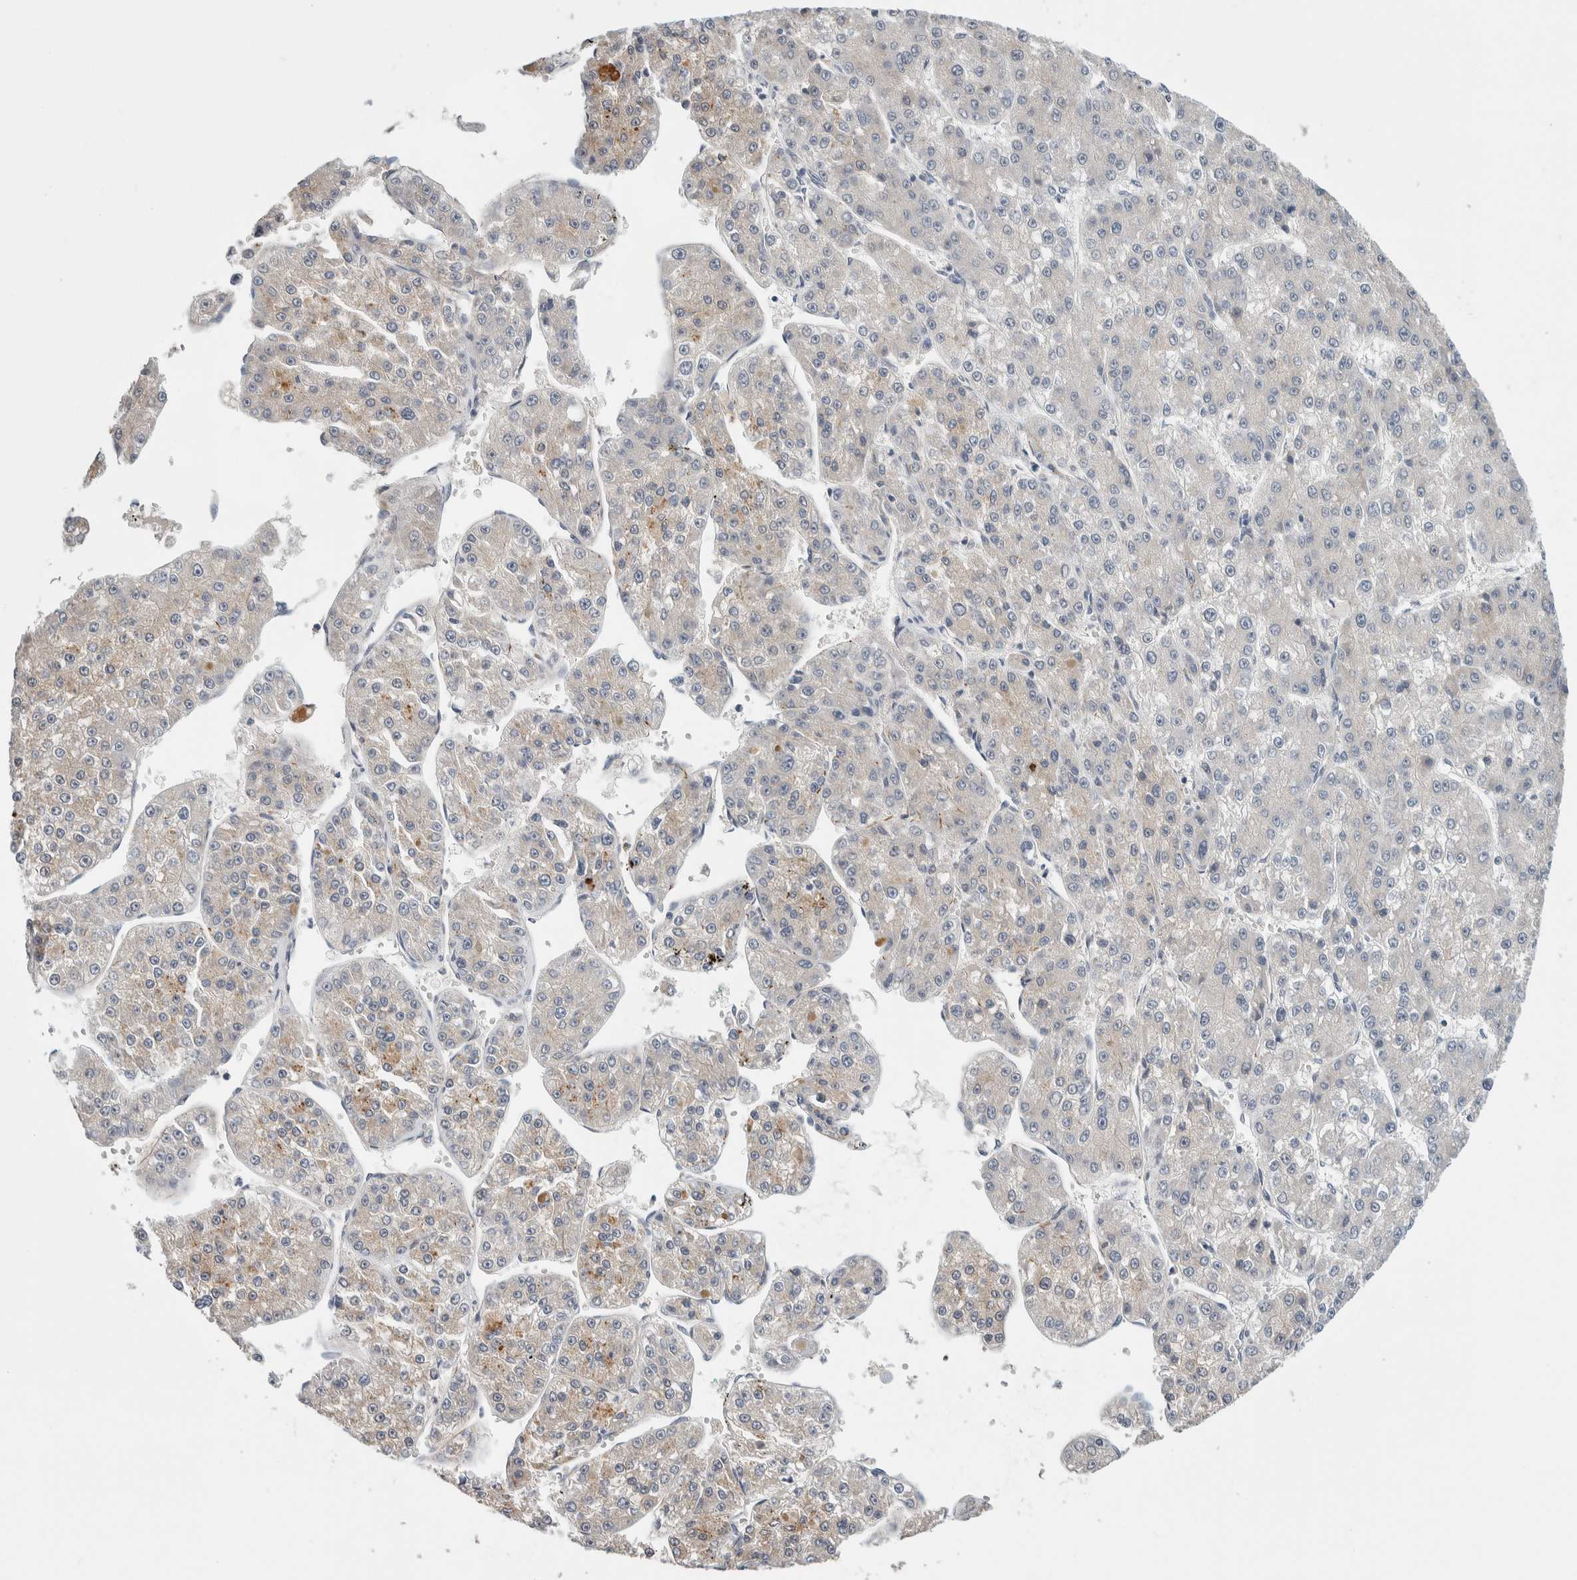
{"staining": {"intensity": "weak", "quantity": "<25%", "location": "cytoplasmic/membranous"}, "tissue": "liver cancer", "cell_type": "Tumor cells", "image_type": "cancer", "snomed": [{"axis": "morphology", "description": "Carcinoma, Hepatocellular, NOS"}, {"axis": "topography", "description": "Liver"}], "caption": "Histopathology image shows no protein staining in tumor cells of hepatocellular carcinoma (liver) tissue. (Stains: DAB IHC with hematoxylin counter stain, Microscopy: brightfield microscopy at high magnification).", "gene": "SHPK", "patient": {"sex": "female", "age": 73}}